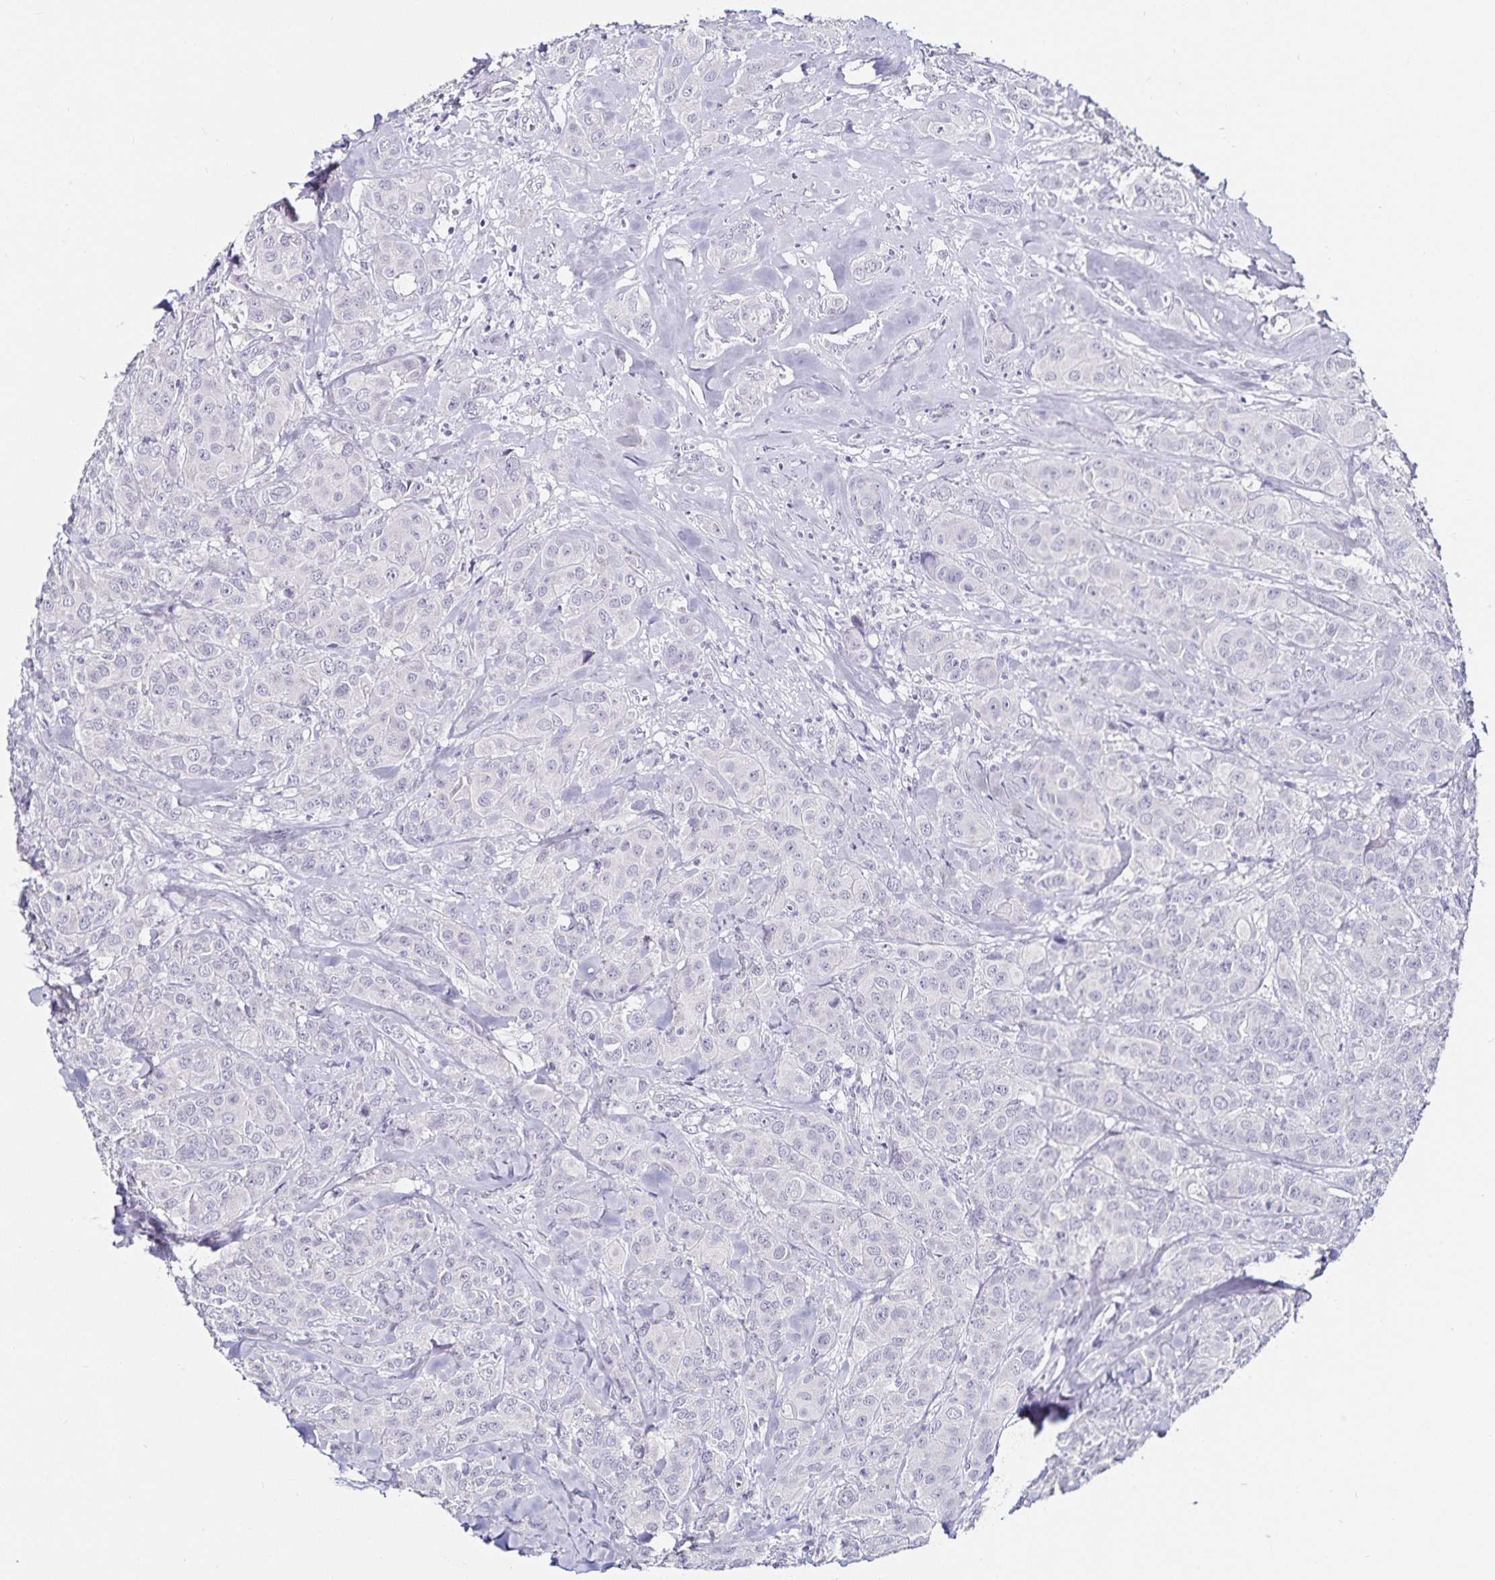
{"staining": {"intensity": "negative", "quantity": "none", "location": "none"}, "tissue": "breast cancer", "cell_type": "Tumor cells", "image_type": "cancer", "snomed": [{"axis": "morphology", "description": "Normal tissue, NOS"}, {"axis": "morphology", "description": "Duct carcinoma"}, {"axis": "topography", "description": "Breast"}], "caption": "Tumor cells are negative for brown protein staining in breast cancer (invasive ductal carcinoma).", "gene": "TSPAN7", "patient": {"sex": "female", "age": 43}}